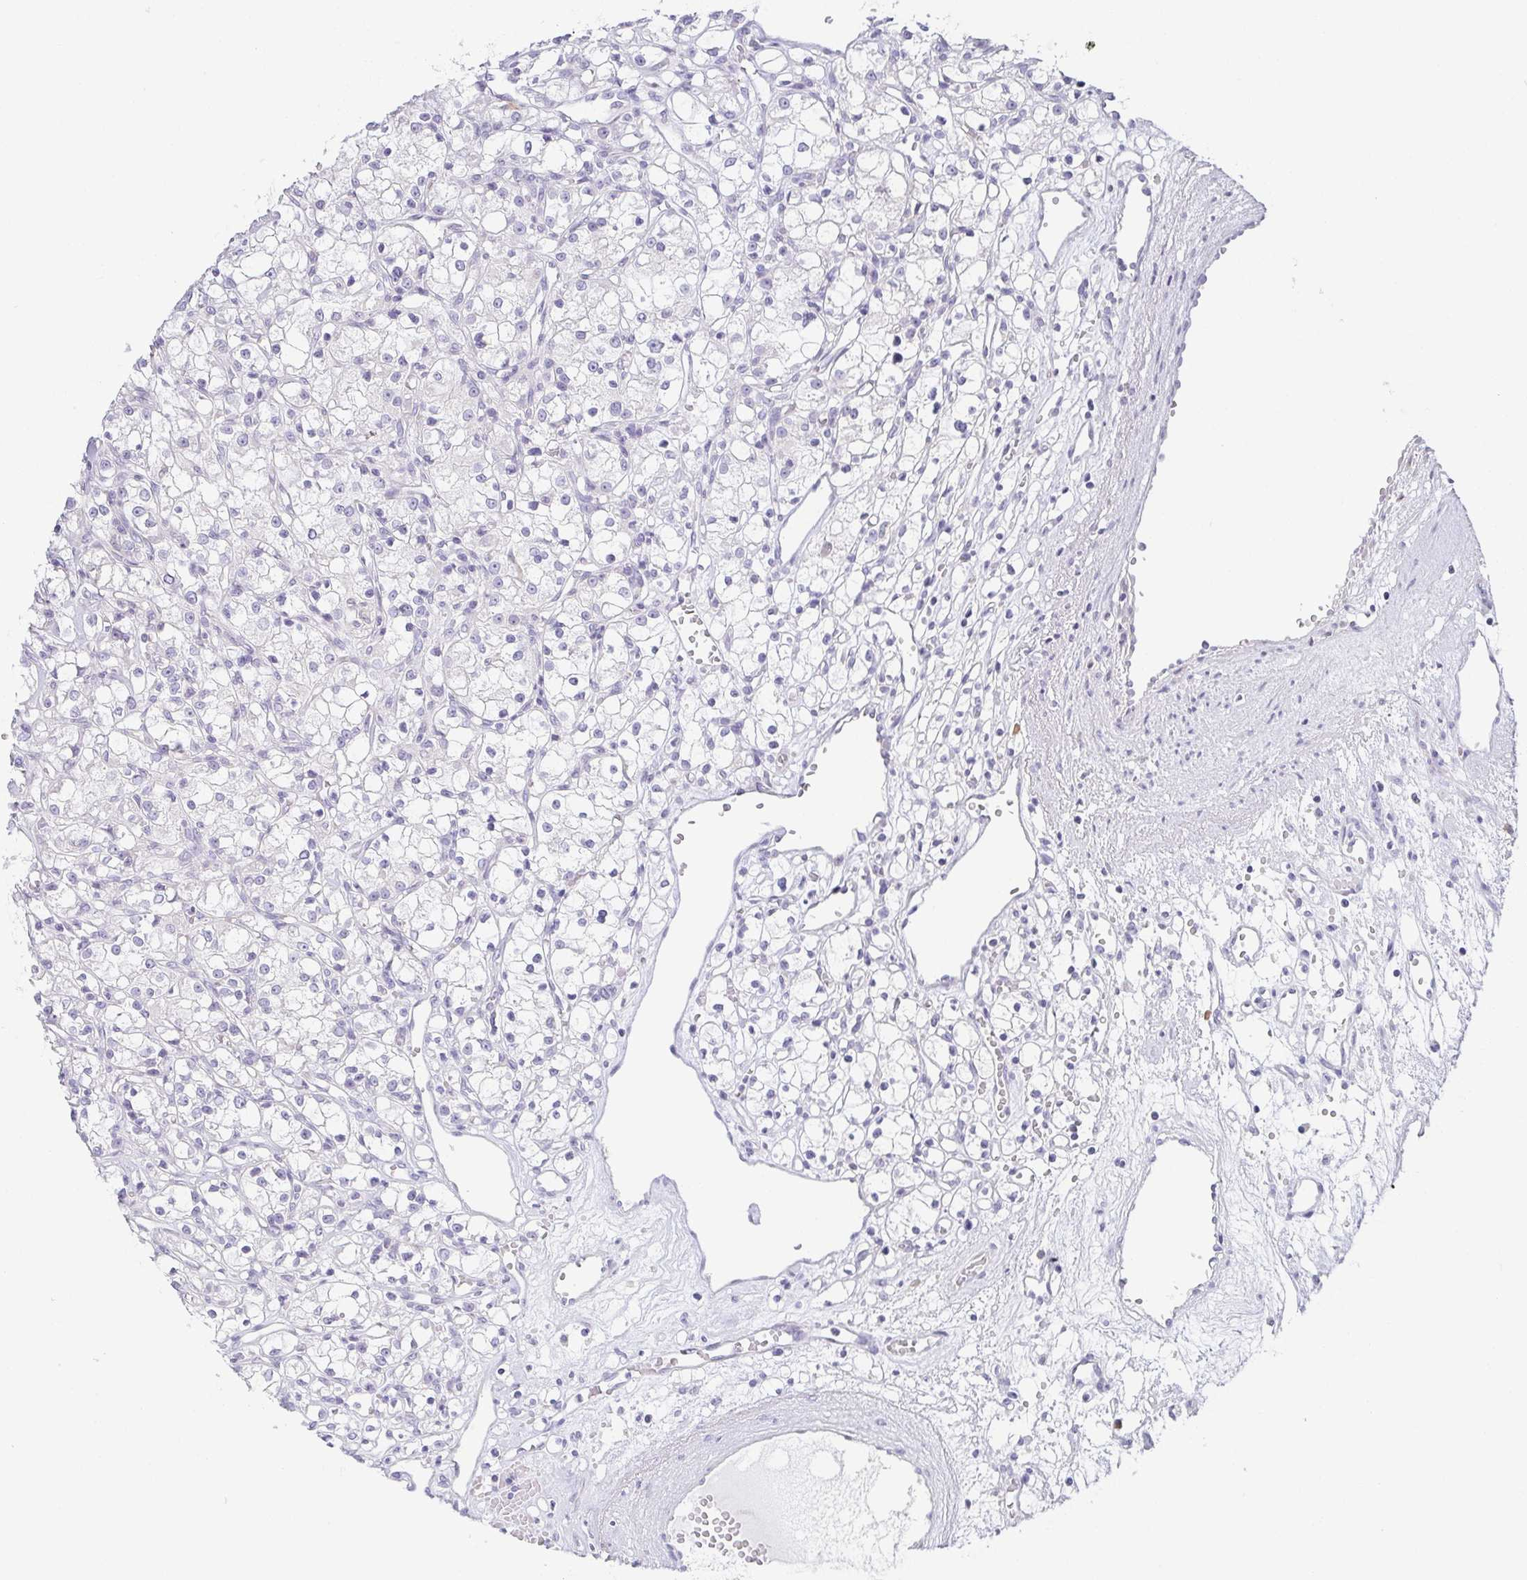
{"staining": {"intensity": "negative", "quantity": "none", "location": "none"}, "tissue": "renal cancer", "cell_type": "Tumor cells", "image_type": "cancer", "snomed": [{"axis": "morphology", "description": "Adenocarcinoma, NOS"}, {"axis": "topography", "description": "Kidney"}], "caption": "High power microscopy histopathology image of an IHC photomicrograph of renal cancer (adenocarcinoma), revealing no significant staining in tumor cells.", "gene": "PRR27", "patient": {"sex": "female", "age": 59}}